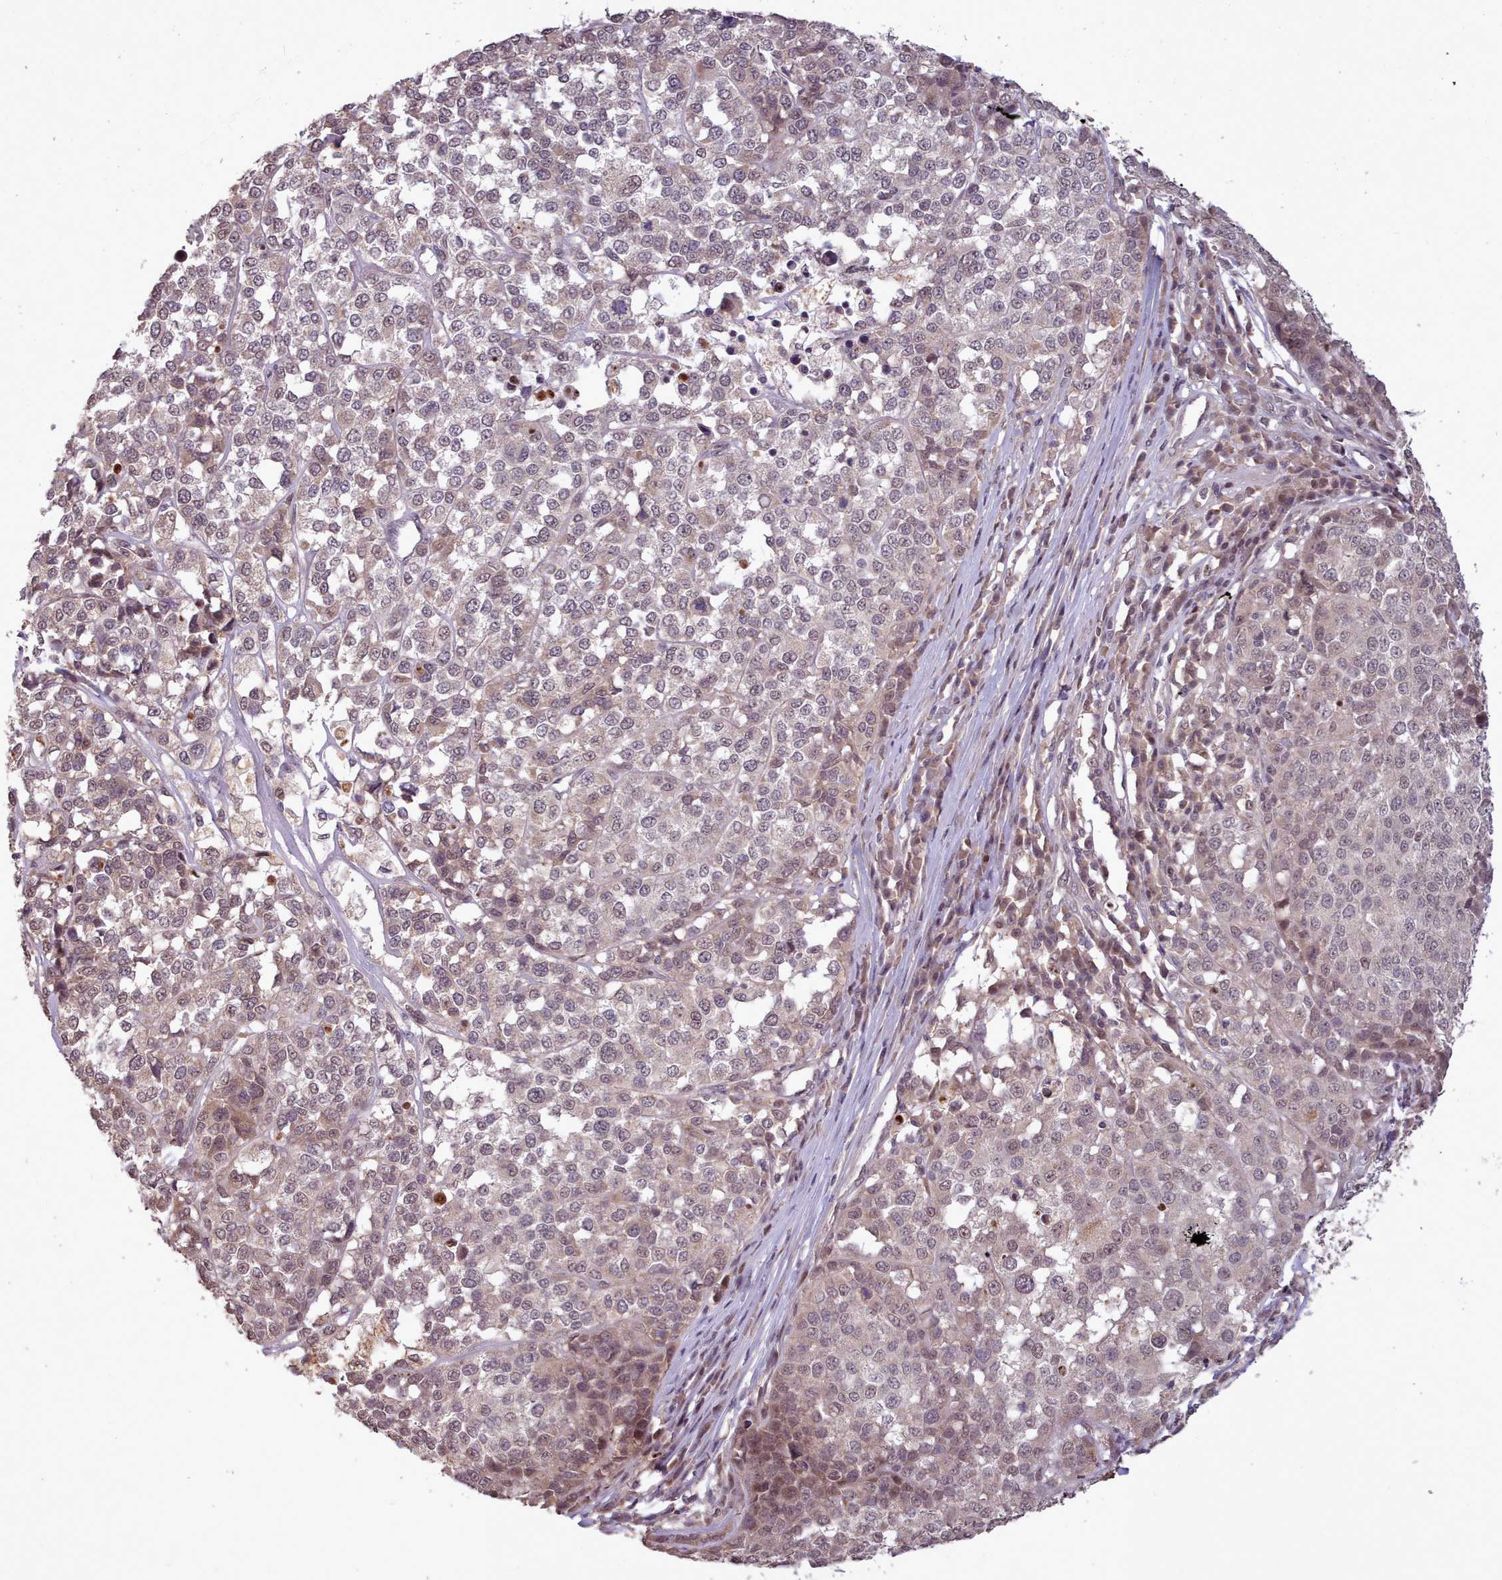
{"staining": {"intensity": "weak", "quantity": "25%-75%", "location": "nuclear"}, "tissue": "melanoma", "cell_type": "Tumor cells", "image_type": "cancer", "snomed": [{"axis": "morphology", "description": "Malignant melanoma, Metastatic site"}, {"axis": "topography", "description": "Lymph node"}], "caption": "Immunohistochemical staining of human malignant melanoma (metastatic site) demonstrates low levels of weak nuclear staining in about 25%-75% of tumor cells. (Stains: DAB in brown, nuclei in blue, Microscopy: brightfield microscopy at high magnification).", "gene": "CDC6", "patient": {"sex": "male", "age": 44}}